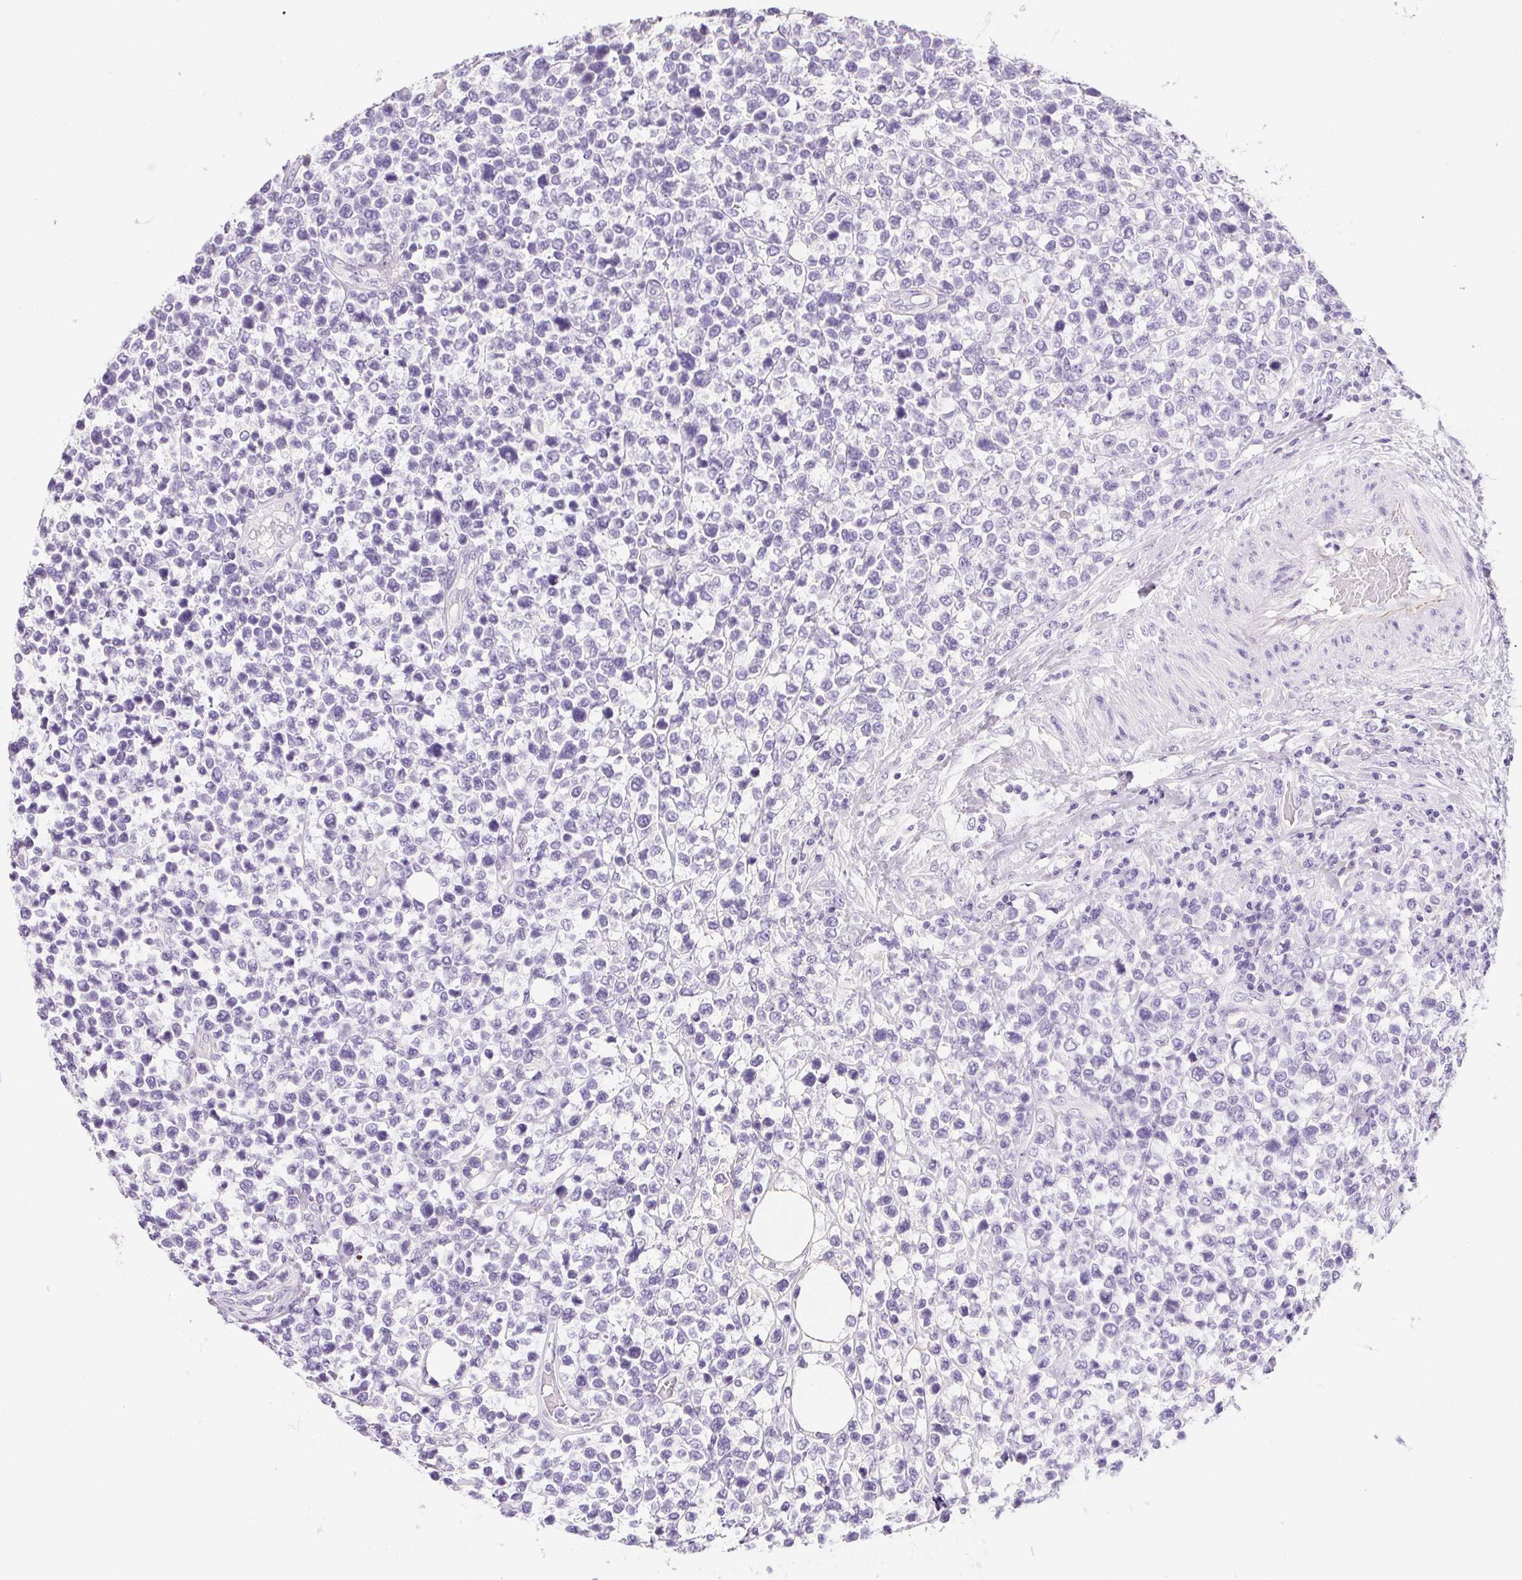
{"staining": {"intensity": "negative", "quantity": "none", "location": "none"}, "tissue": "lymphoma", "cell_type": "Tumor cells", "image_type": "cancer", "snomed": [{"axis": "morphology", "description": "Malignant lymphoma, non-Hodgkin's type, High grade"}, {"axis": "topography", "description": "Soft tissue"}], "caption": "This photomicrograph is of lymphoma stained with immunohistochemistry to label a protein in brown with the nuclei are counter-stained blue. There is no positivity in tumor cells.", "gene": "AQP5", "patient": {"sex": "female", "age": 56}}